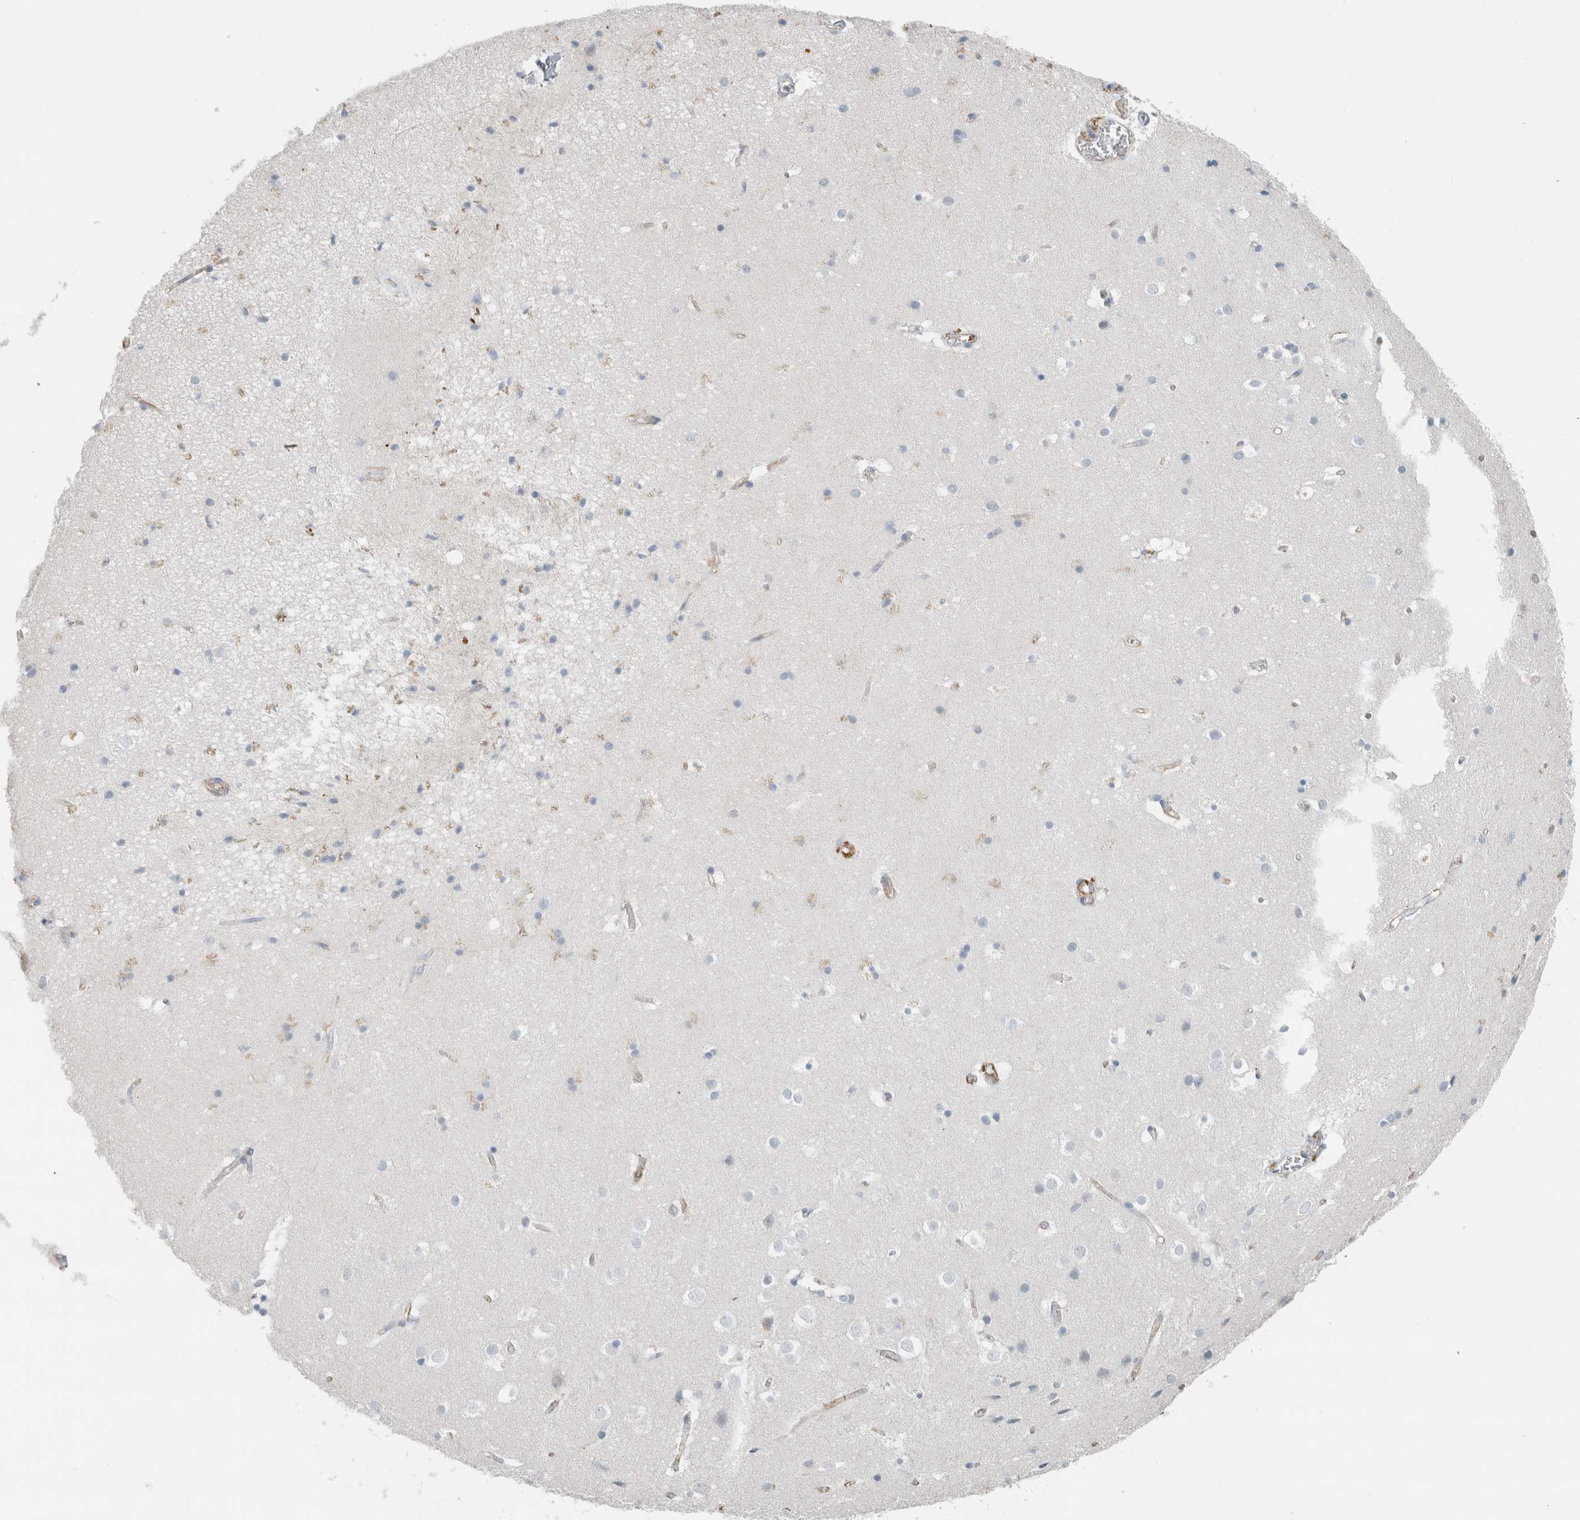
{"staining": {"intensity": "moderate", "quantity": "25%-75%", "location": "cytoplasmic/membranous"}, "tissue": "cerebral cortex", "cell_type": "Endothelial cells", "image_type": "normal", "snomed": [{"axis": "morphology", "description": "Normal tissue, NOS"}, {"axis": "topography", "description": "Cerebral cortex"}], "caption": "Moderate cytoplasmic/membranous protein expression is seen in about 25%-75% of endothelial cells in cerebral cortex. (DAB (3,3'-diaminobenzidine) IHC, brown staining for protein, blue staining for nuclei).", "gene": "LY86", "patient": {"sex": "male", "age": 54}}